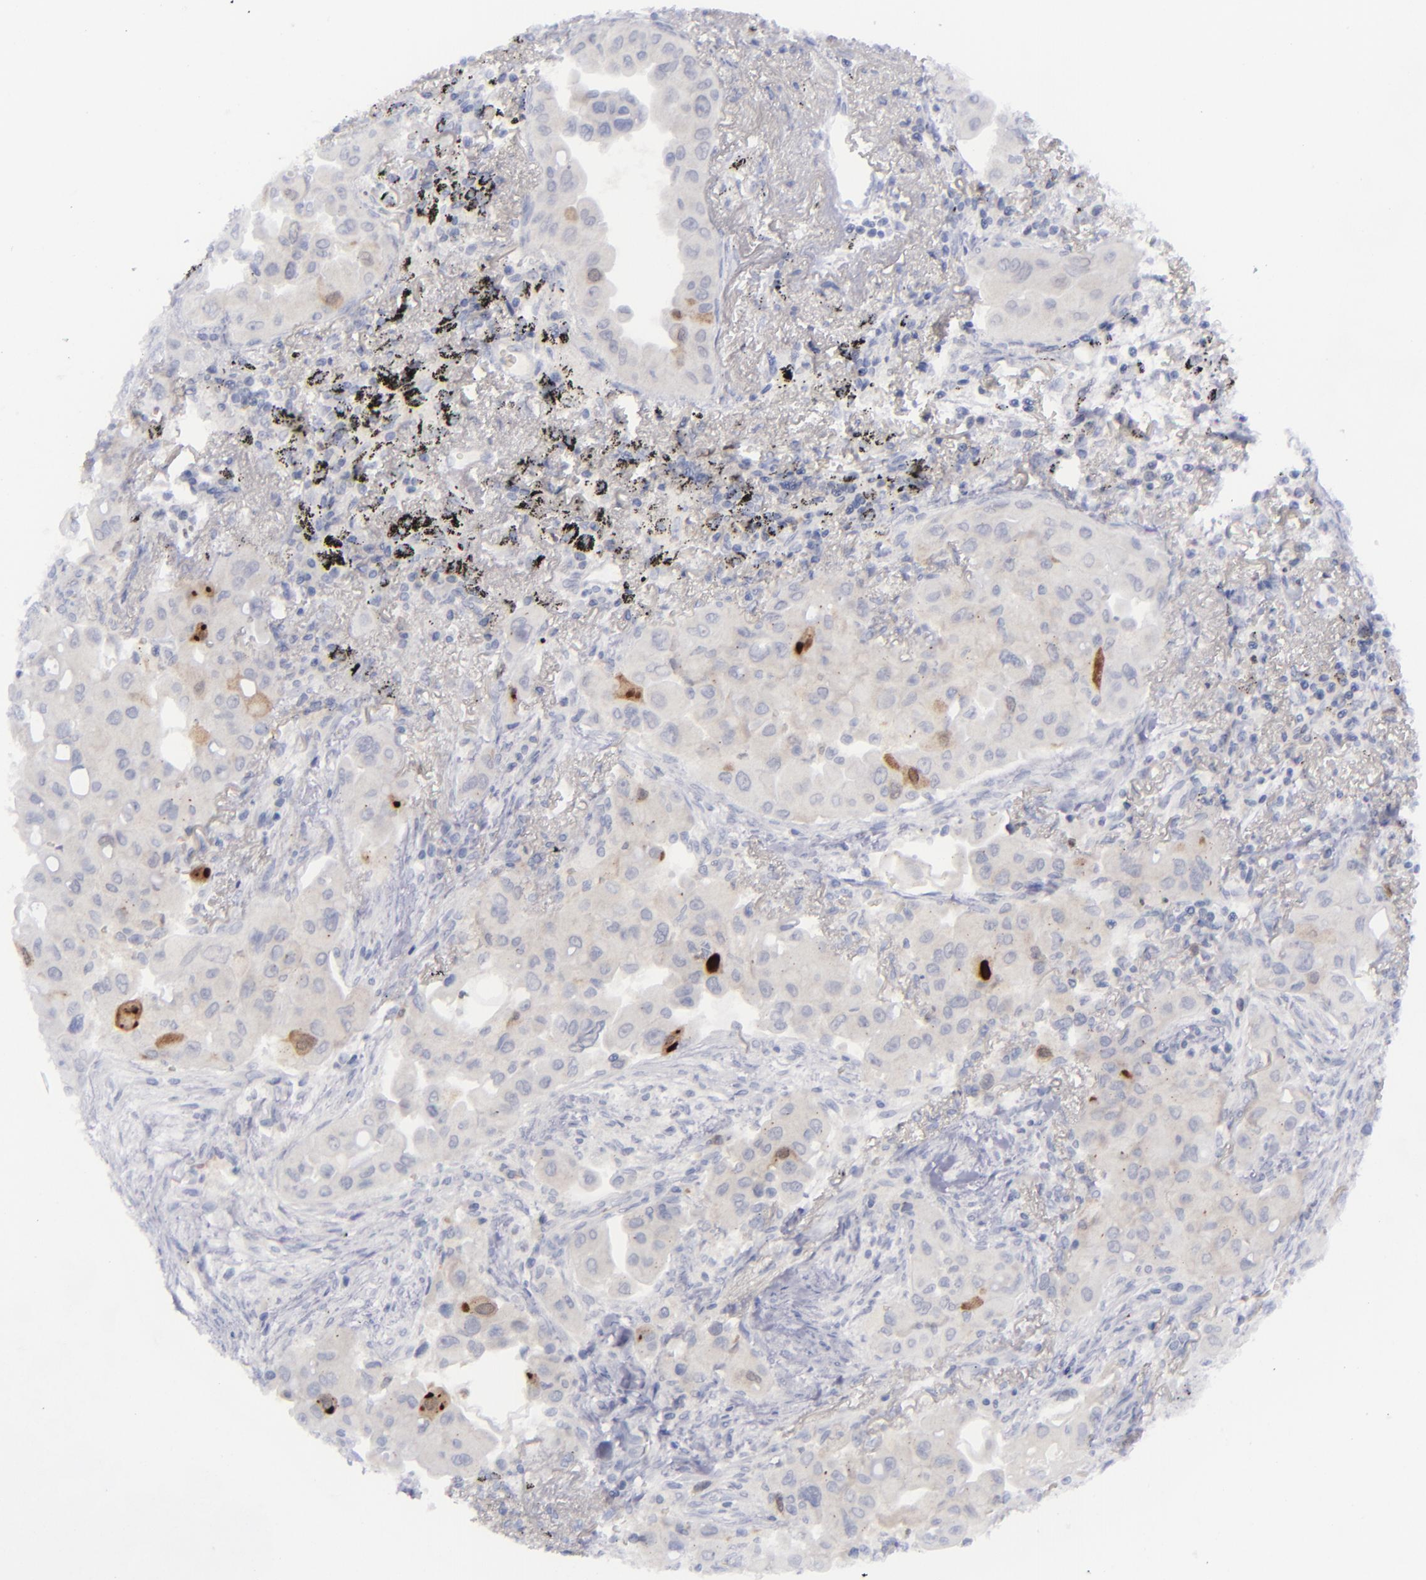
{"staining": {"intensity": "moderate", "quantity": "<25%", "location": "cytoplasmic/membranous,nuclear"}, "tissue": "lung cancer", "cell_type": "Tumor cells", "image_type": "cancer", "snomed": [{"axis": "morphology", "description": "Adenocarcinoma, NOS"}, {"axis": "topography", "description": "Lung"}], "caption": "Tumor cells show low levels of moderate cytoplasmic/membranous and nuclear staining in approximately <25% of cells in human lung cancer (adenocarcinoma). The staining was performed using DAB, with brown indicating positive protein expression. Nuclei are stained blue with hematoxylin.", "gene": "AURKA", "patient": {"sex": "male", "age": 68}}